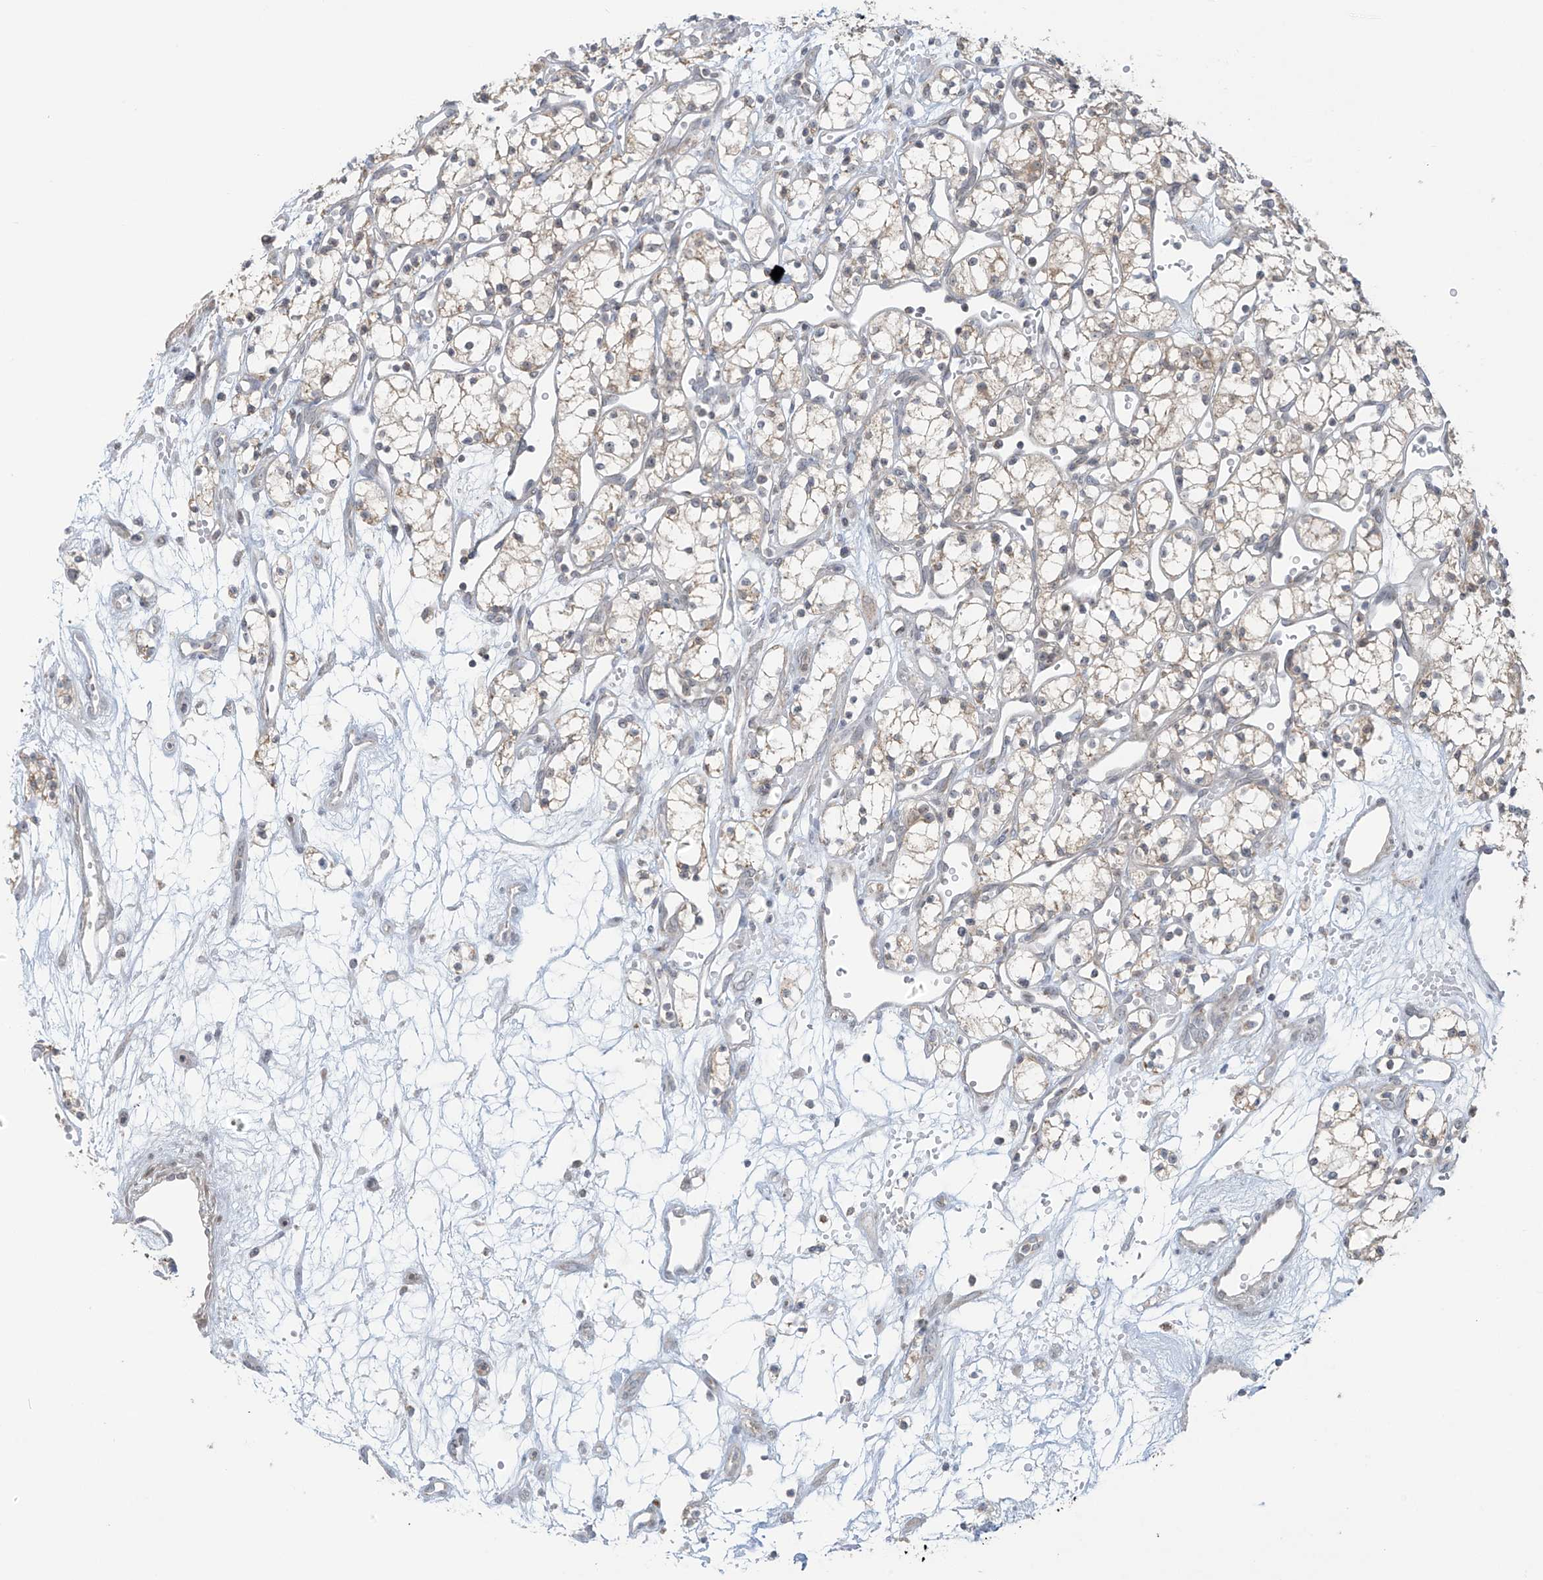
{"staining": {"intensity": "negative", "quantity": "none", "location": "none"}, "tissue": "renal cancer", "cell_type": "Tumor cells", "image_type": "cancer", "snomed": [{"axis": "morphology", "description": "Adenocarcinoma, NOS"}, {"axis": "topography", "description": "Kidney"}], "caption": "This is an IHC histopathology image of renal cancer. There is no positivity in tumor cells.", "gene": "HDDC2", "patient": {"sex": "male", "age": 59}}